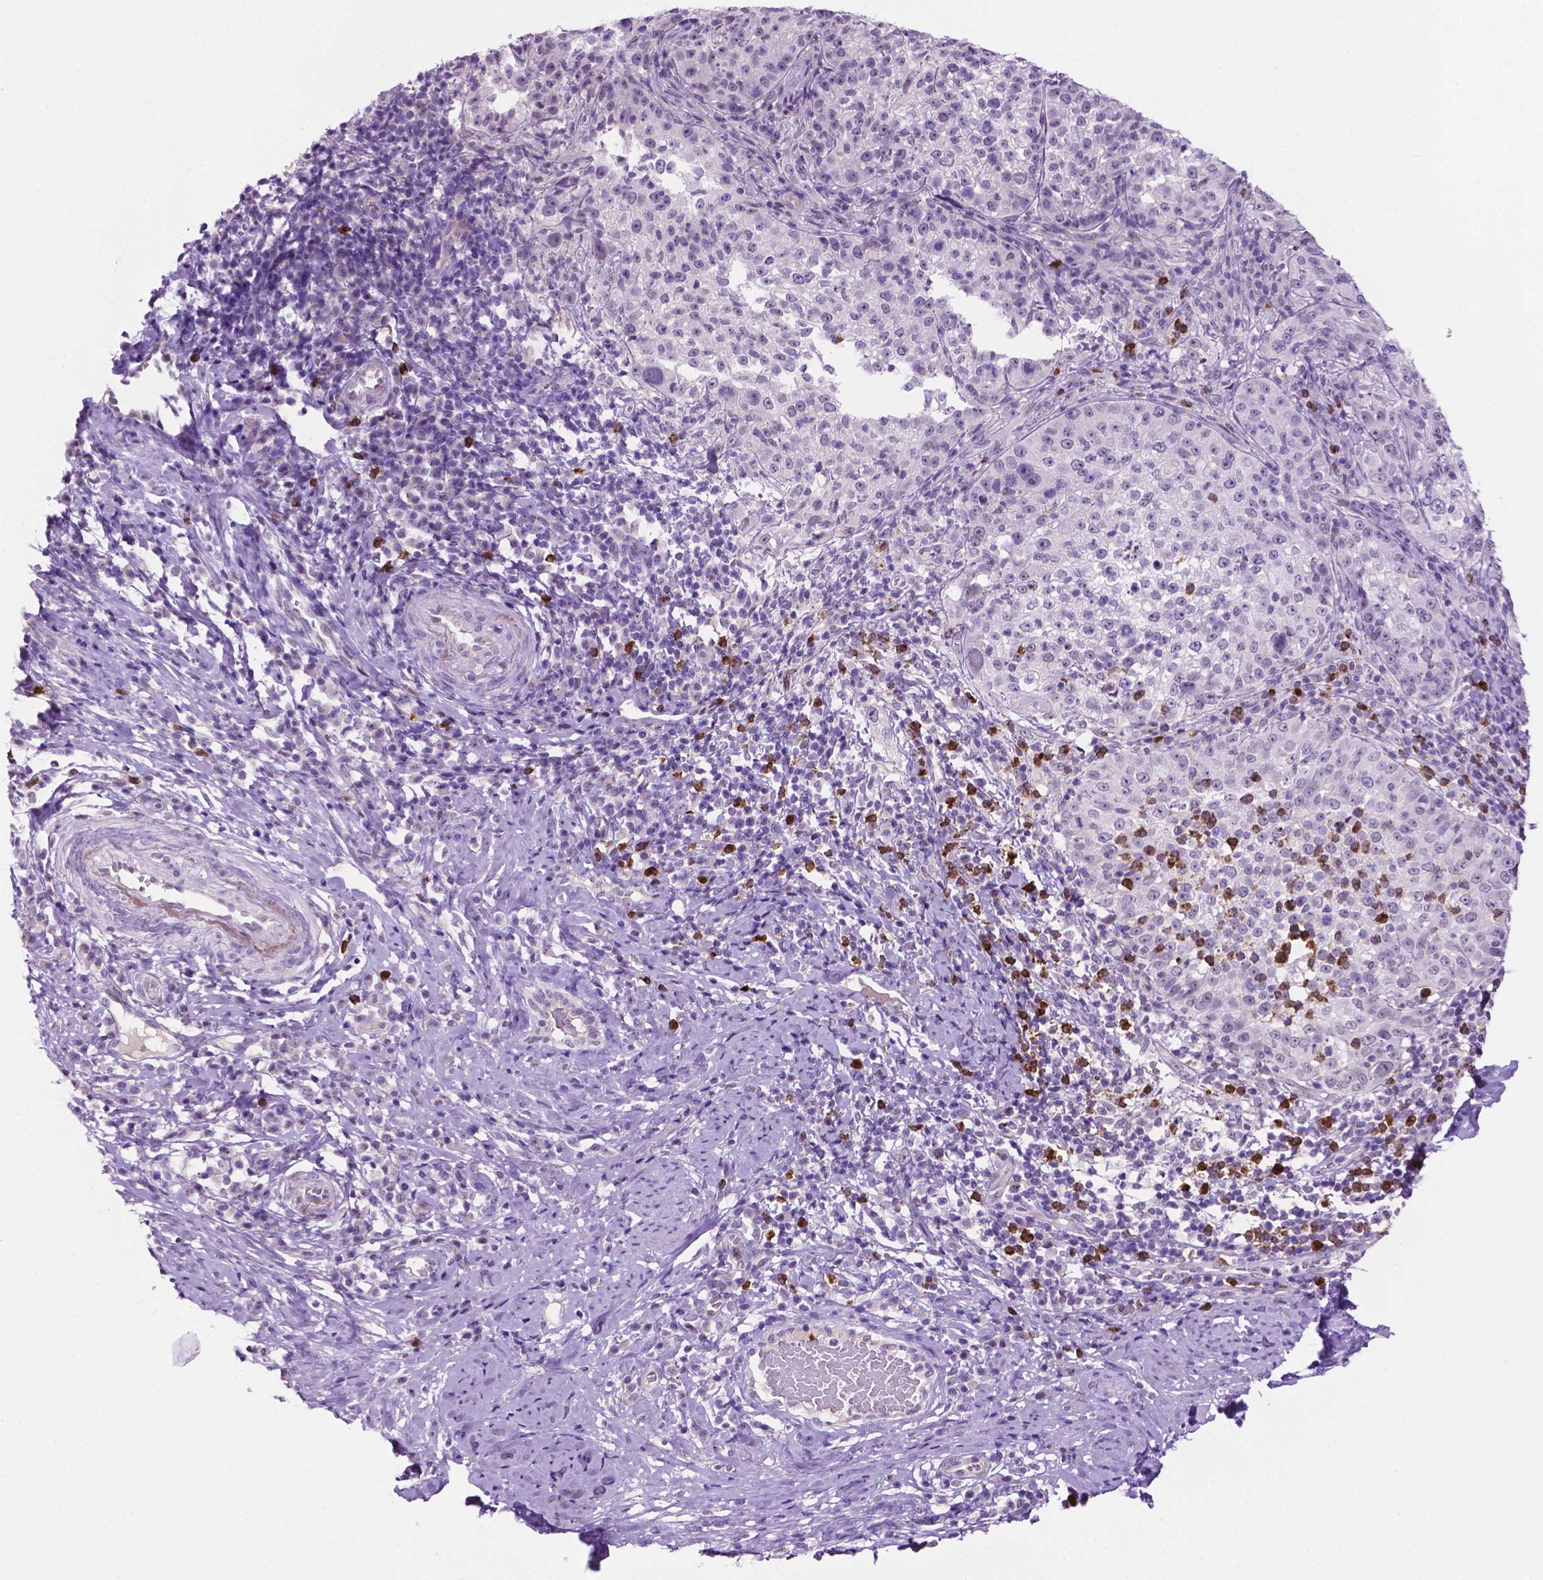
{"staining": {"intensity": "negative", "quantity": "none", "location": "none"}, "tissue": "cervical cancer", "cell_type": "Tumor cells", "image_type": "cancer", "snomed": [{"axis": "morphology", "description": "Squamous cell carcinoma, NOS"}, {"axis": "topography", "description": "Cervix"}], "caption": "The micrograph displays no significant expression in tumor cells of squamous cell carcinoma (cervical).", "gene": "MMP27", "patient": {"sex": "female", "age": 75}}